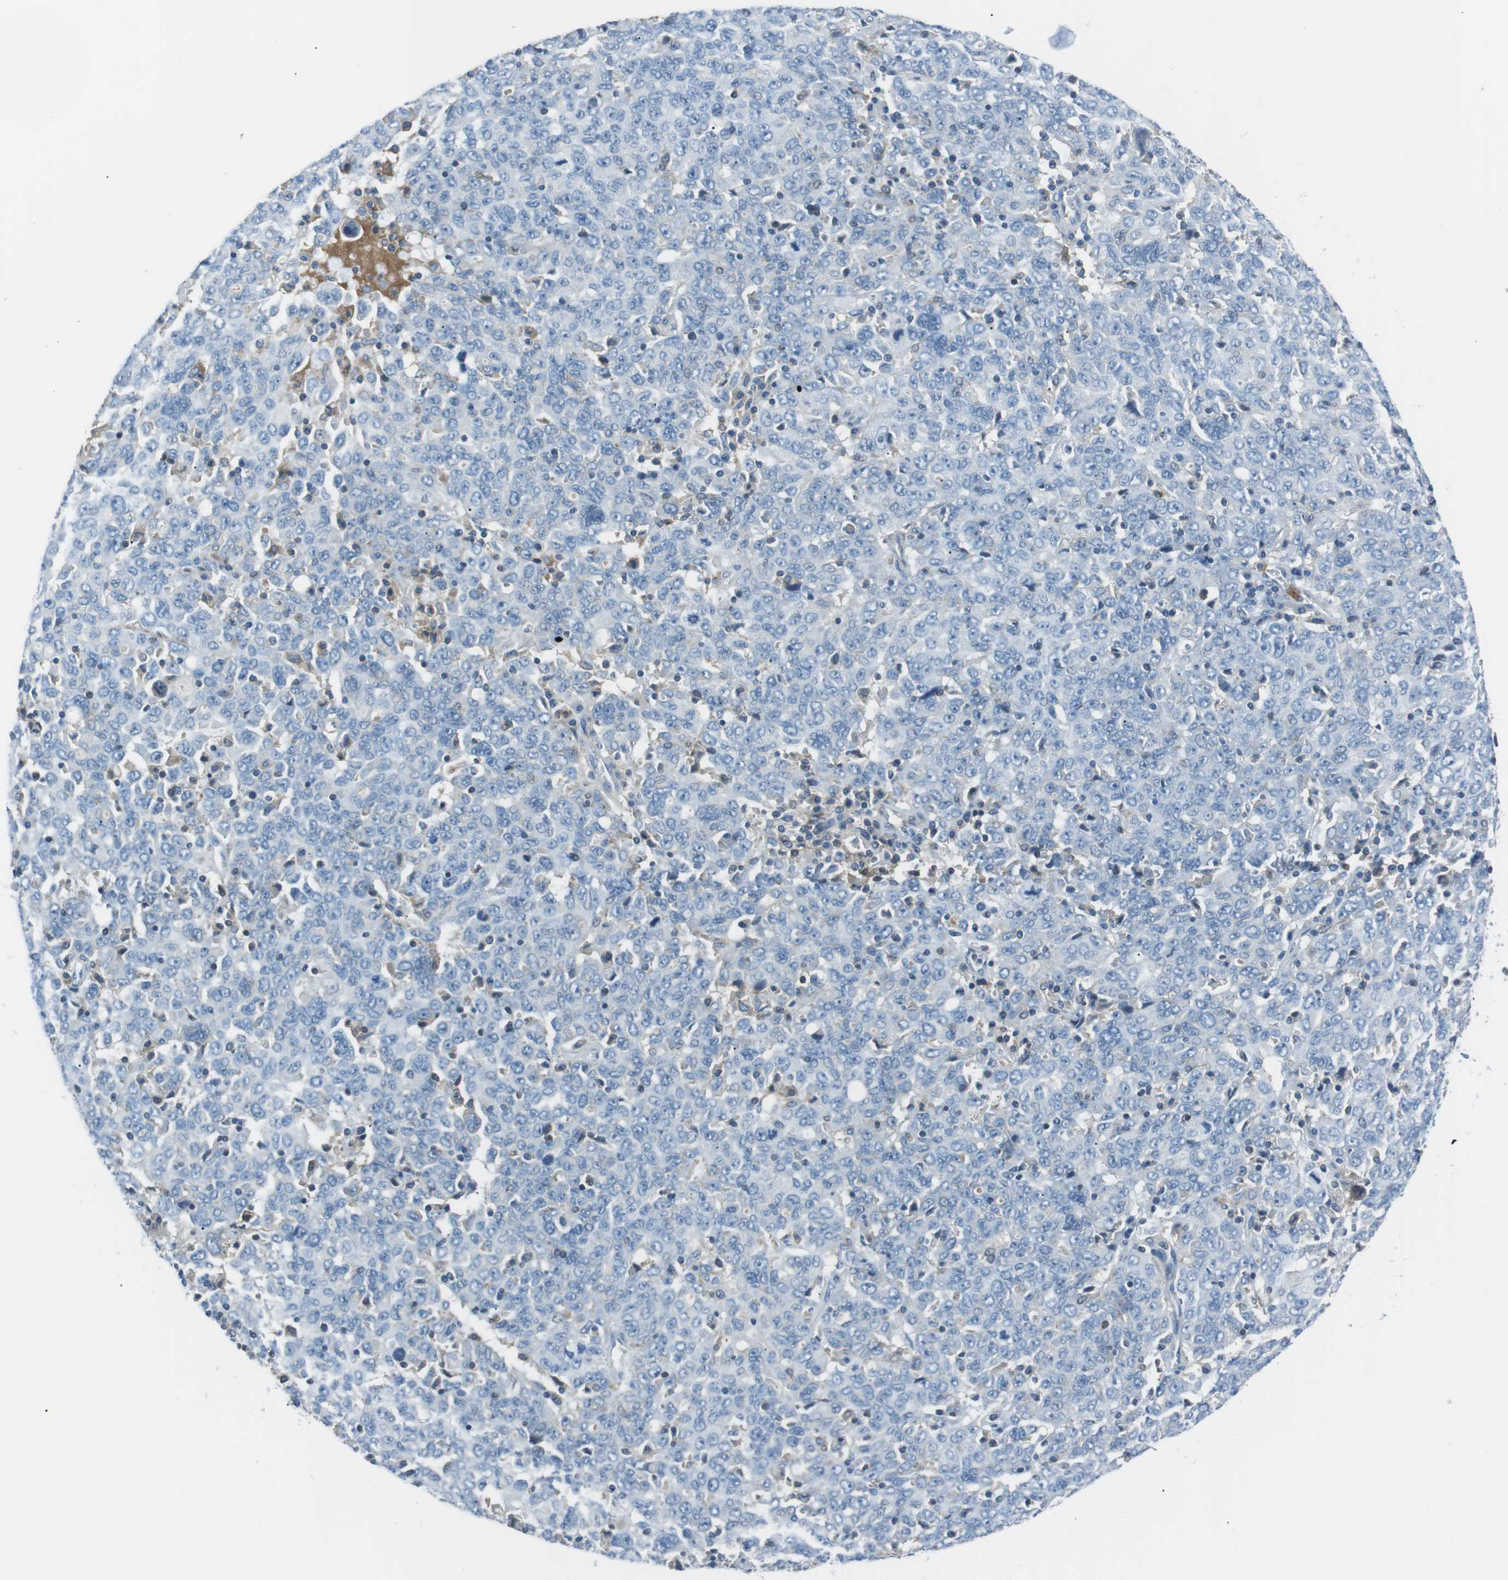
{"staining": {"intensity": "negative", "quantity": "none", "location": "none"}, "tissue": "ovarian cancer", "cell_type": "Tumor cells", "image_type": "cancer", "snomed": [{"axis": "morphology", "description": "Carcinoma, endometroid"}, {"axis": "topography", "description": "Ovary"}], "caption": "Image shows no protein expression in tumor cells of ovarian endometroid carcinoma tissue.", "gene": "ARVCF", "patient": {"sex": "female", "age": 62}}